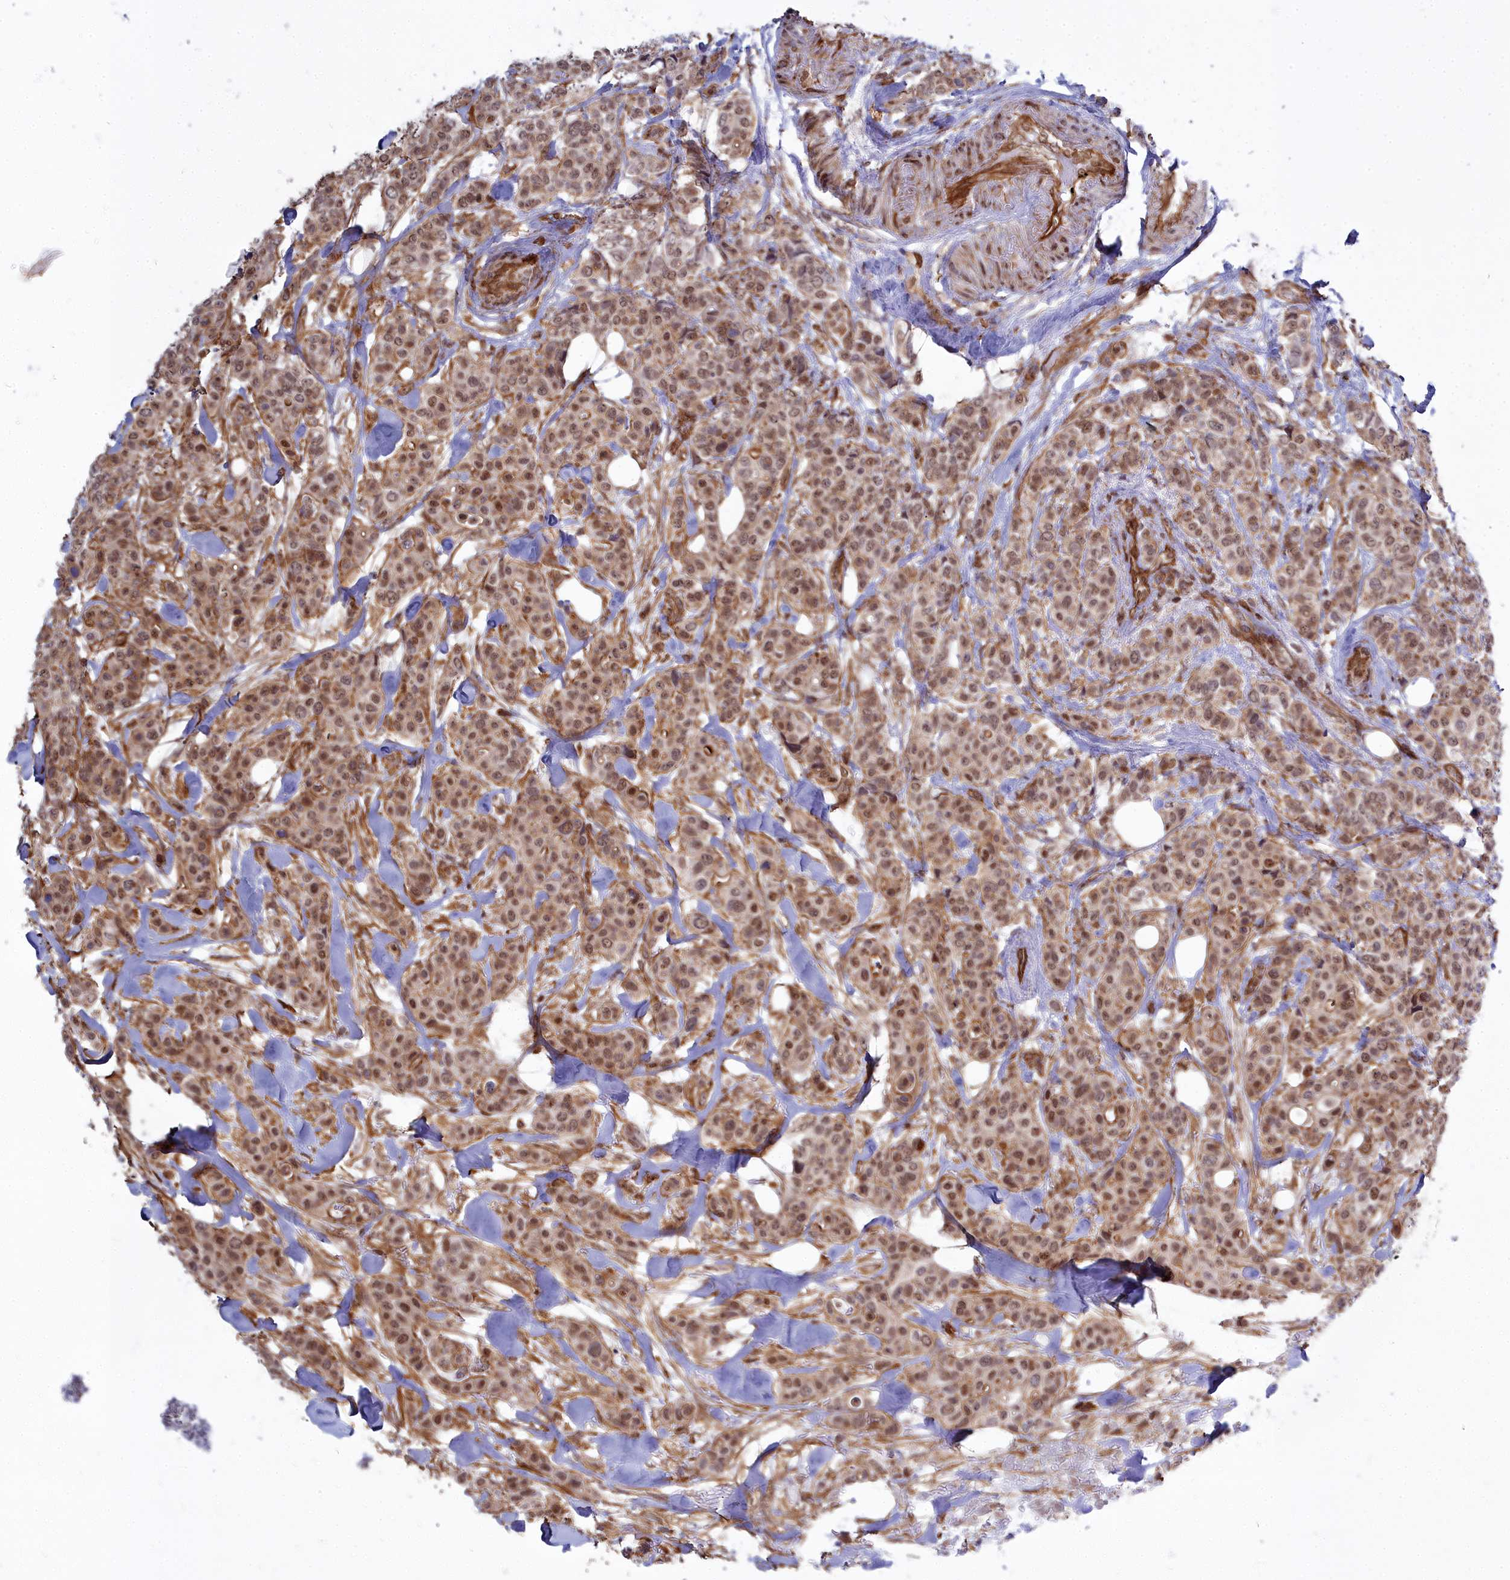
{"staining": {"intensity": "moderate", "quantity": ">75%", "location": "nuclear"}, "tissue": "breast cancer", "cell_type": "Tumor cells", "image_type": "cancer", "snomed": [{"axis": "morphology", "description": "Lobular carcinoma"}, {"axis": "topography", "description": "Breast"}], "caption": "A micrograph of breast lobular carcinoma stained for a protein reveals moderate nuclear brown staining in tumor cells. (DAB (3,3'-diaminobenzidine) = brown stain, brightfield microscopy at high magnification).", "gene": "YJU2", "patient": {"sex": "female", "age": 51}}